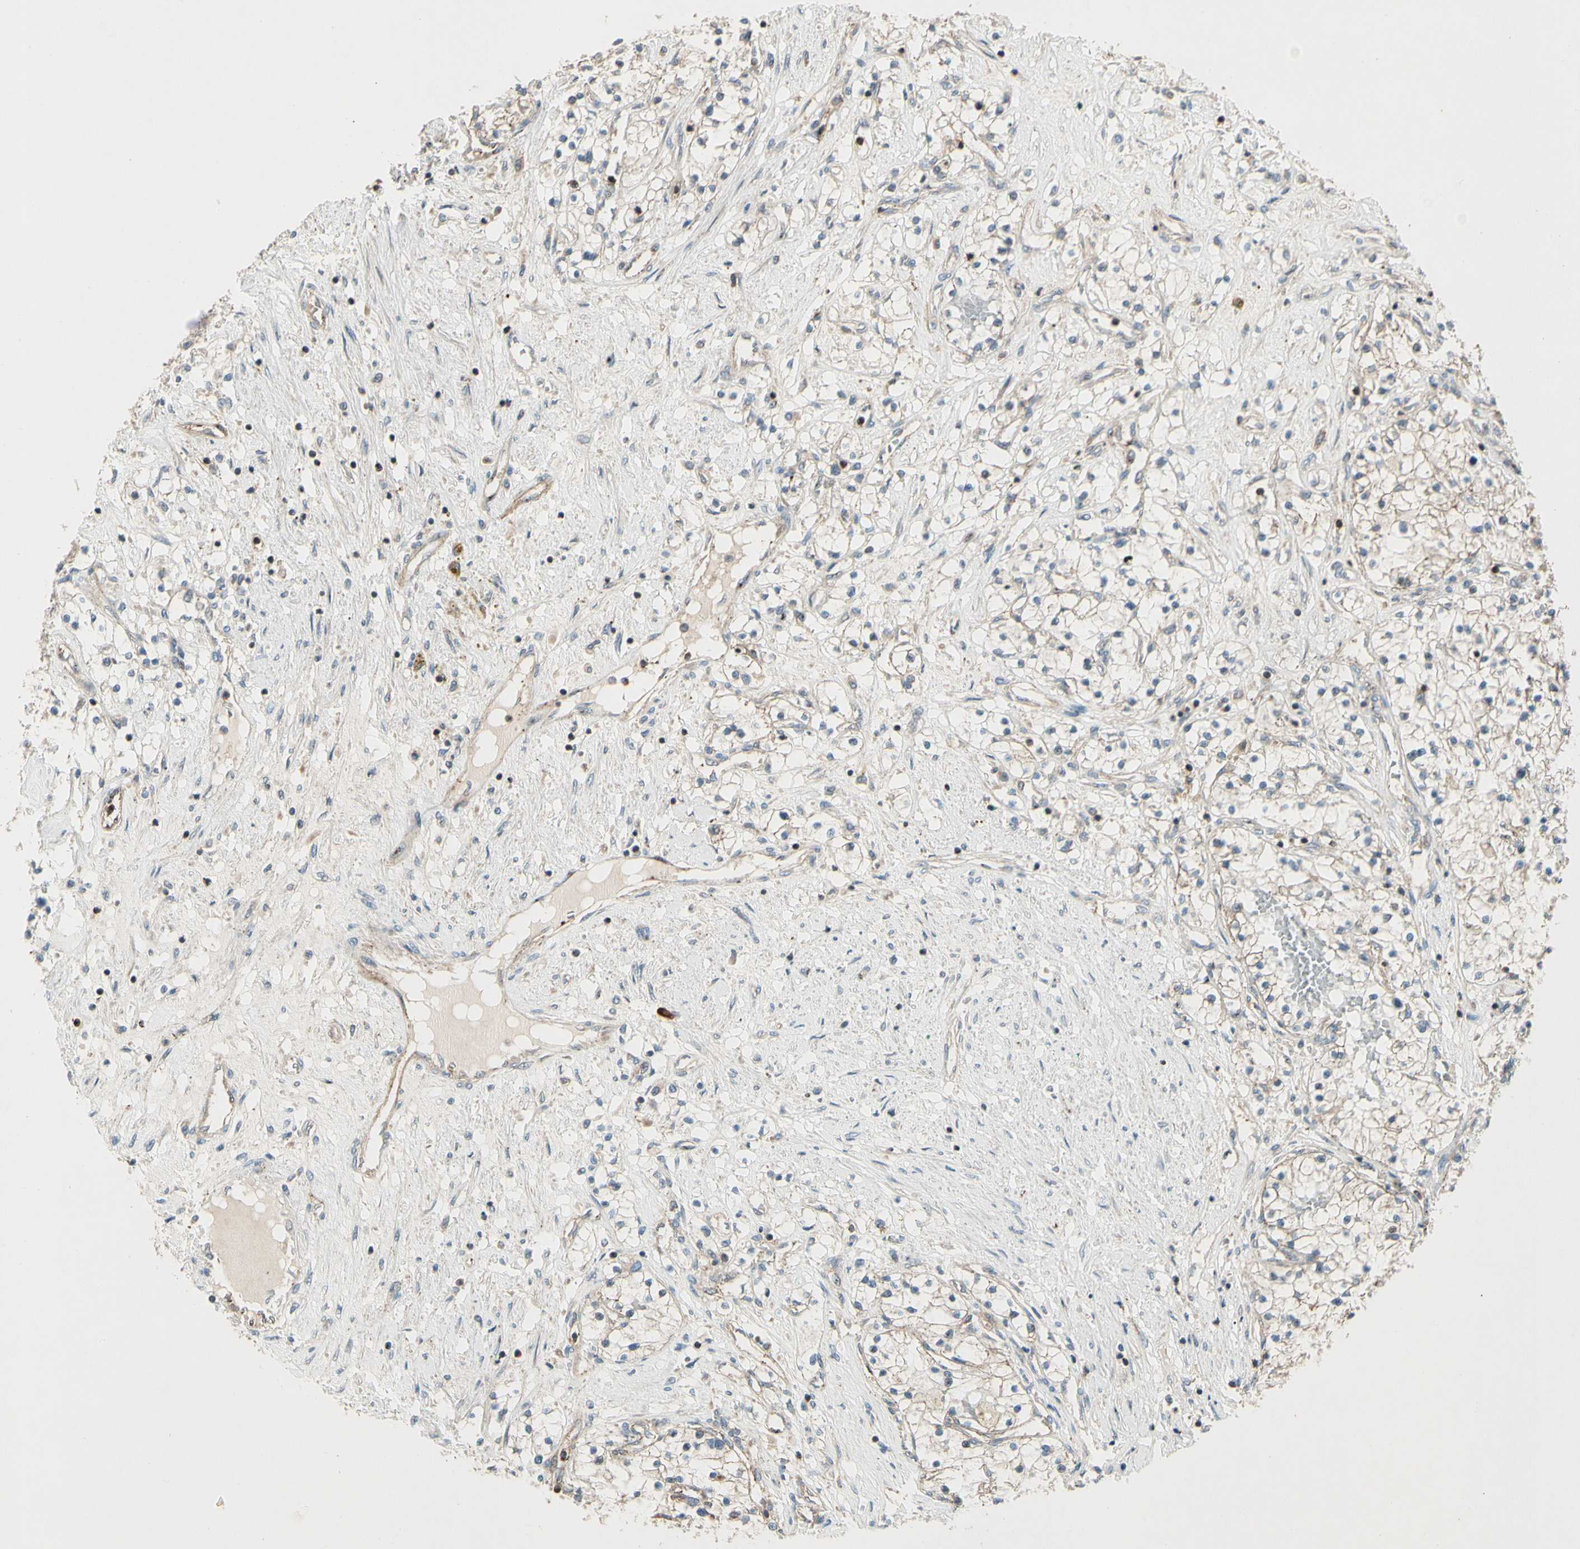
{"staining": {"intensity": "moderate", "quantity": ">75%", "location": "cytoplasmic/membranous"}, "tissue": "renal cancer", "cell_type": "Tumor cells", "image_type": "cancer", "snomed": [{"axis": "morphology", "description": "Adenocarcinoma, NOS"}, {"axis": "topography", "description": "Kidney"}], "caption": "Immunohistochemistry photomicrograph of human renal cancer (adenocarcinoma) stained for a protein (brown), which demonstrates medium levels of moderate cytoplasmic/membranous staining in about >75% of tumor cells.", "gene": "CDH6", "patient": {"sex": "male", "age": 68}}